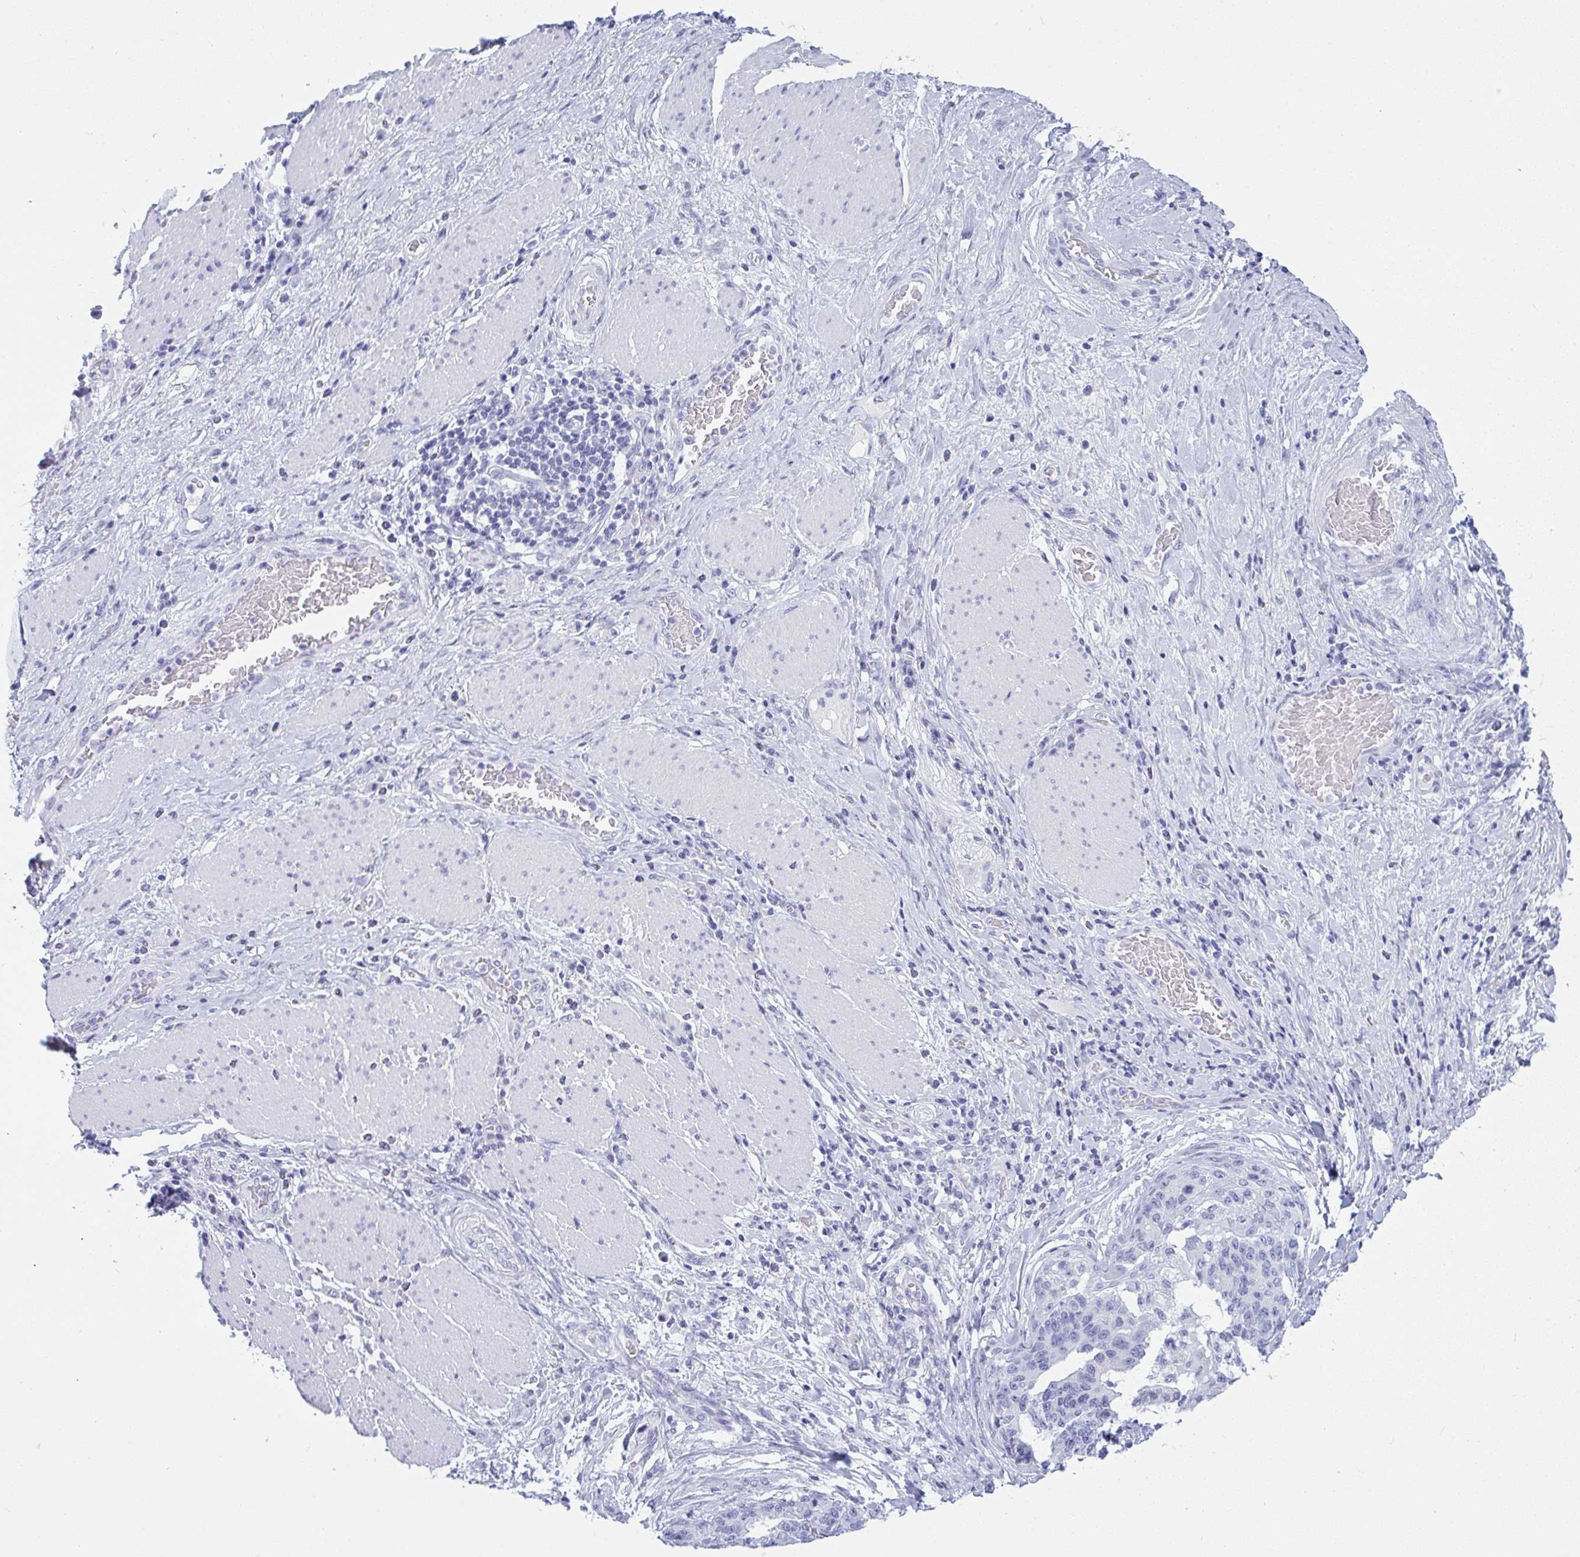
{"staining": {"intensity": "negative", "quantity": "none", "location": "none"}, "tissue": "stomach cancer", "cell_type": "Tumor cells", "image_type": "cancer", "snomed": [{"axis": "morphology", "description": "Normal tissue, NOS"}, {"axis": "morphology", "description": "Adenocarcinoma, NOS"}, {"axis": "topography", "description": "Stomach"}], "caption": "Tumor cells are negative for brown protein staining in stomach adenocarcinoma.", "gene": "PRDM9", "patient": {"sex": "female", "age": 64}}